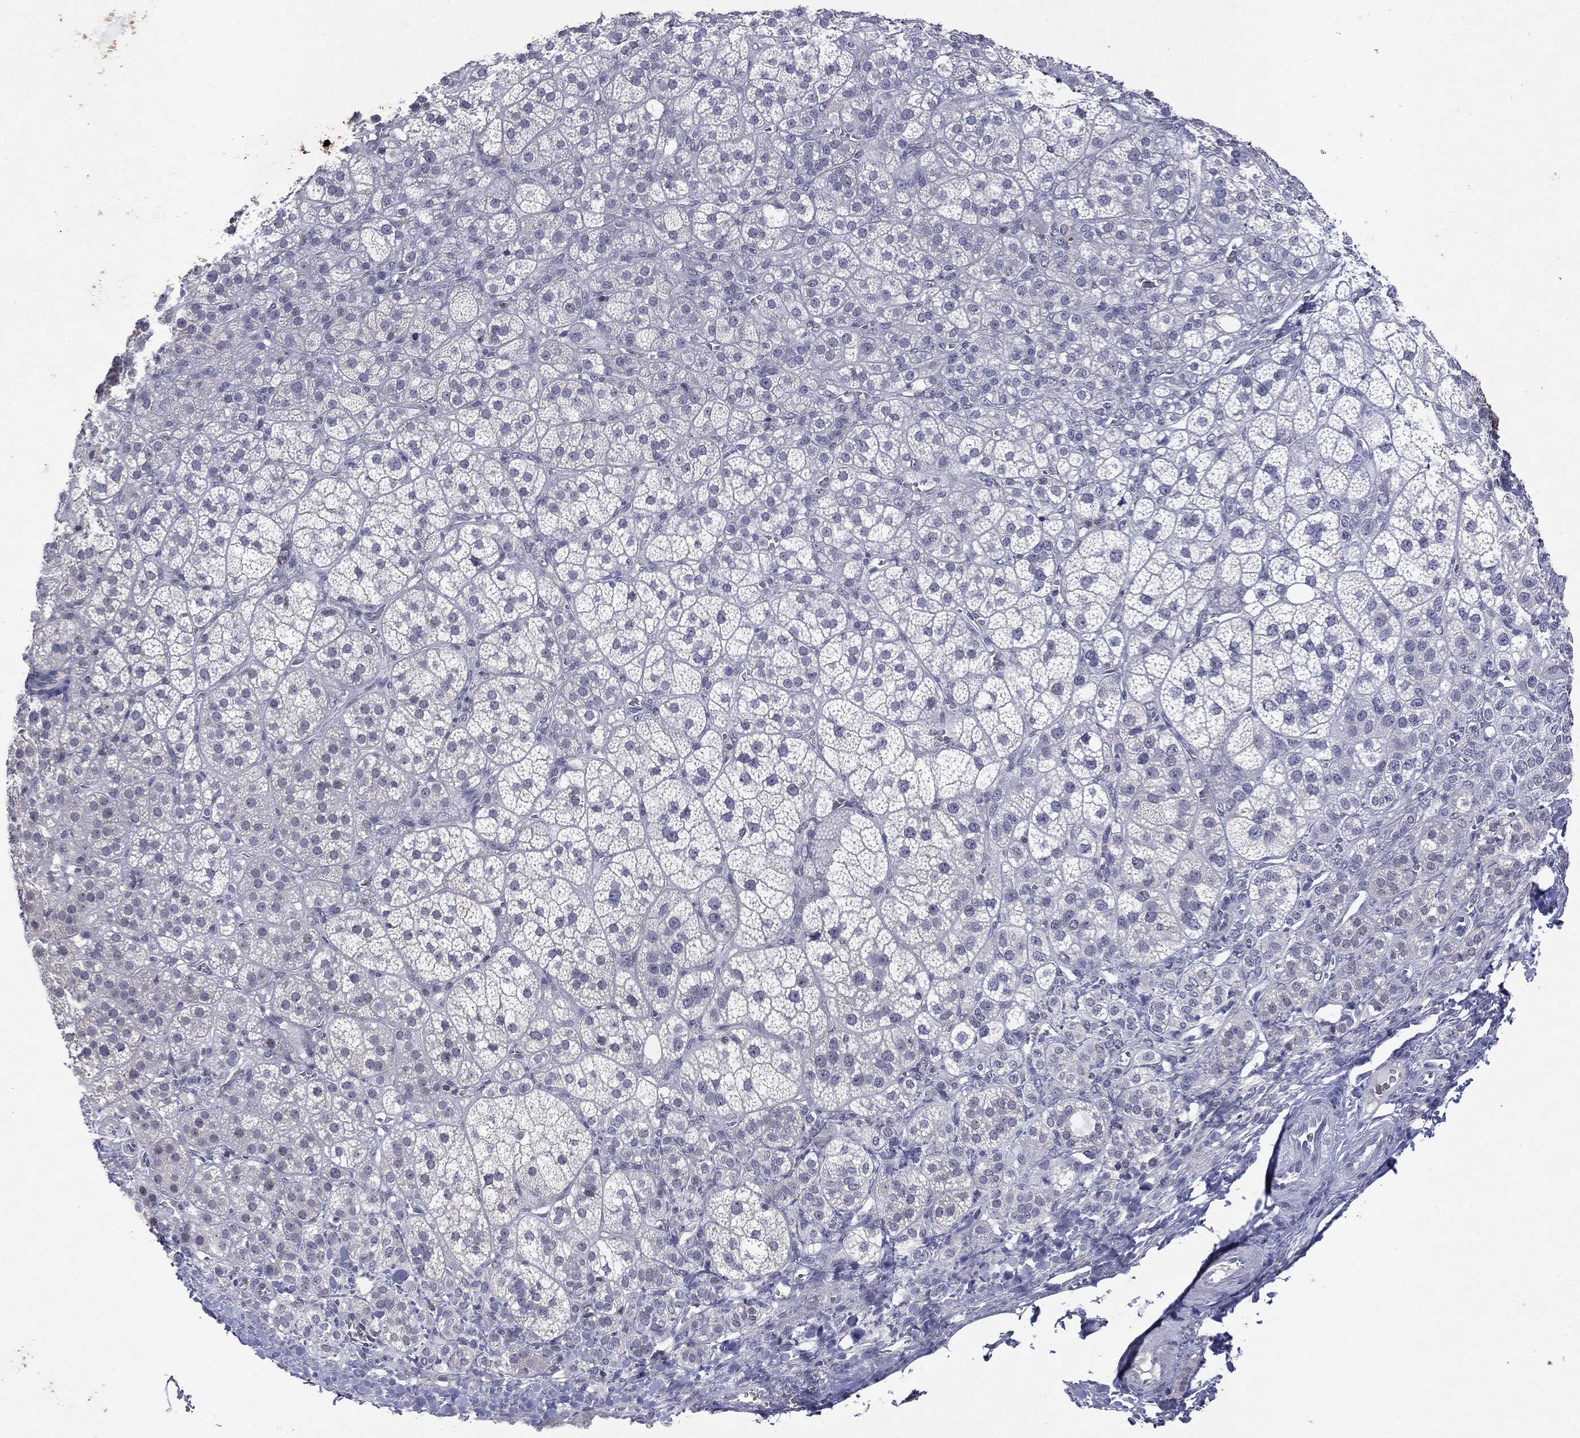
{"staining": {"intensity": "negative", "quantity": "none", "location": "none"}, "tissue": "adrenal gland", "cell_type": "Glandular cells", "image_type": "normal", "snomed": [{"axis": "morphology", "description": "Normal tissue, NOS"}, {"axis": "topography", "description": "Adrenal gland"}], "caption": "DAB immunohistochemical staining of normal adrenal gland shows no significant positivity in glandular cells.", "gene": "KIF2C", "patient": {"sex": "female", "age": 60}}